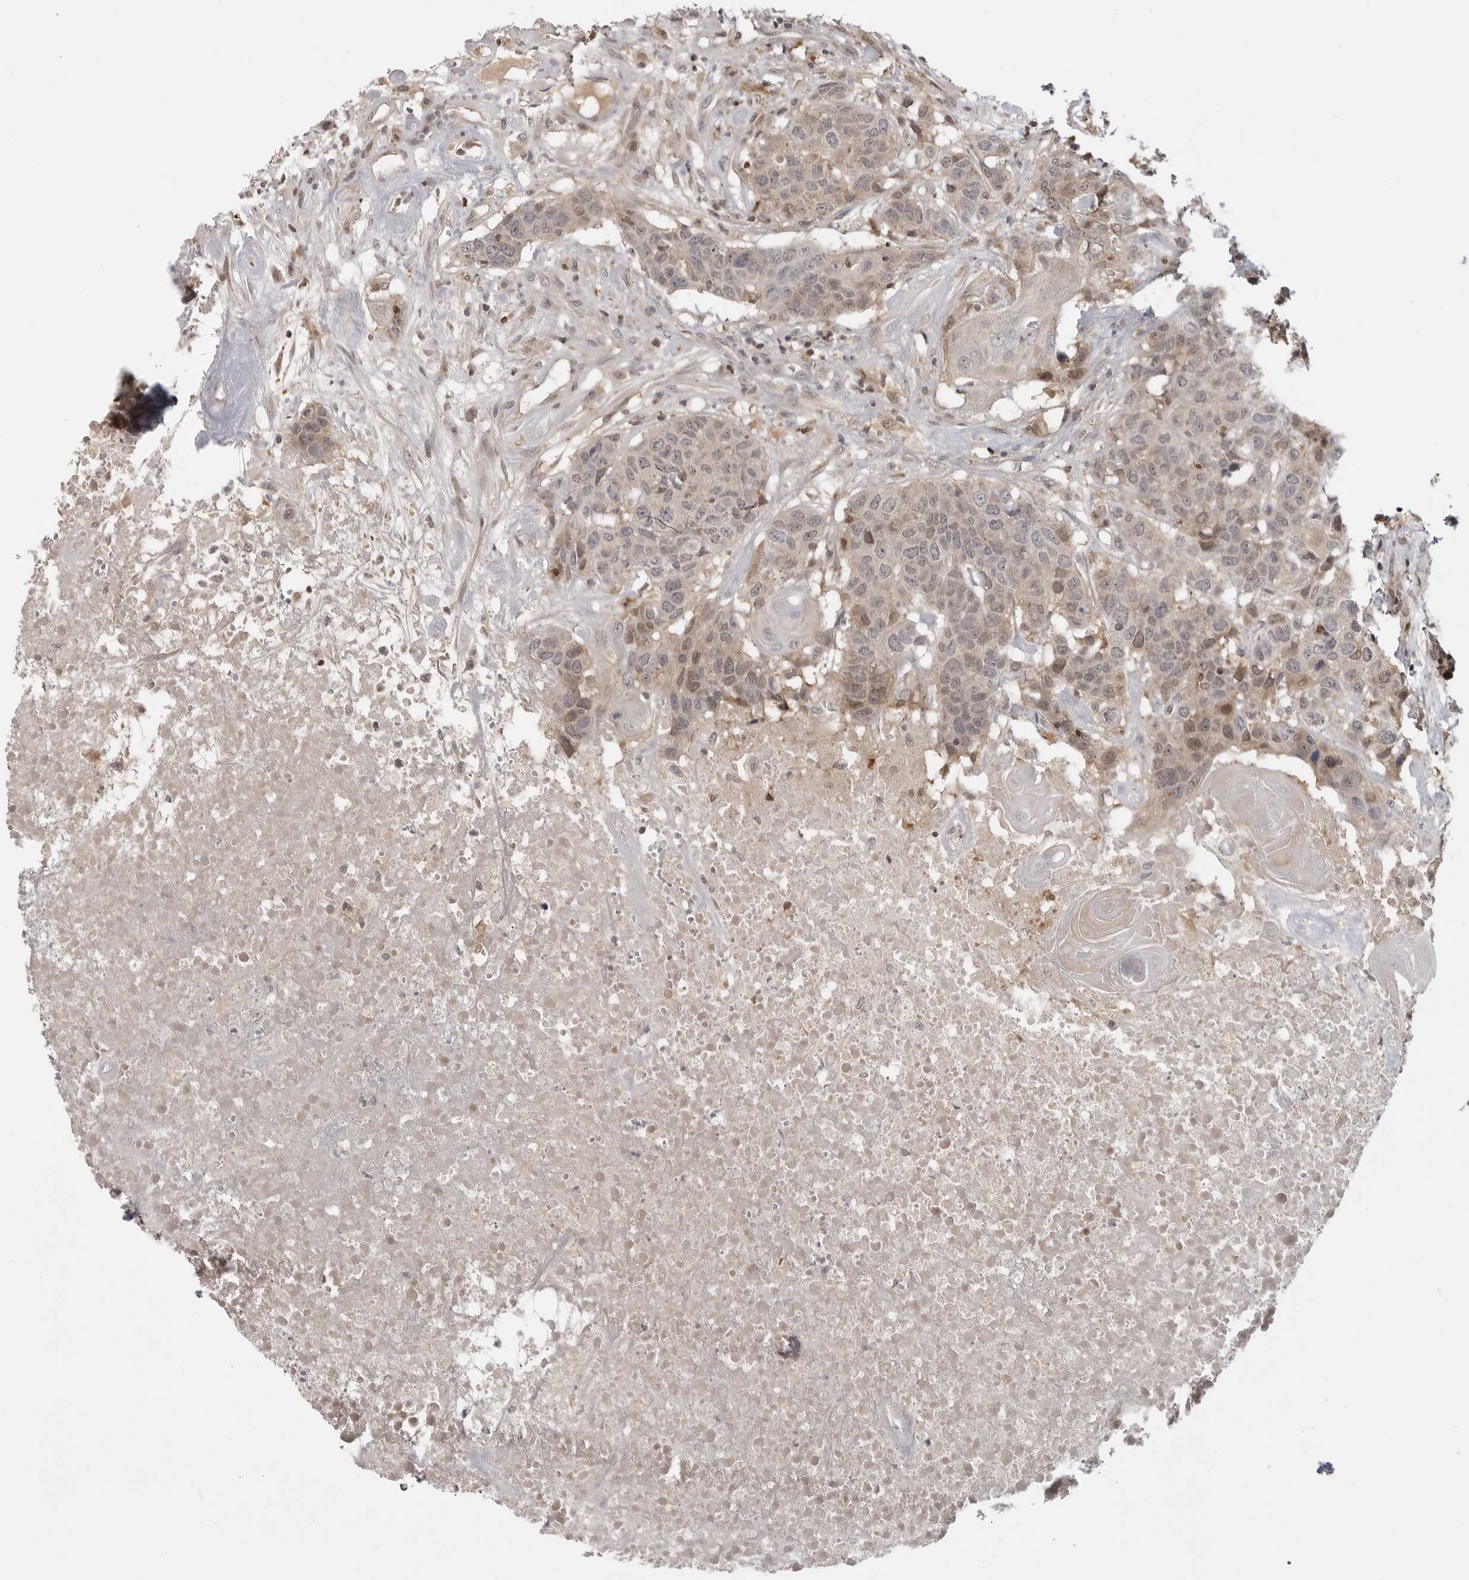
{"staining": {"intensity": "weak", "quantity": "25%-75%", "location": "nuclear"}, "tissue": "head and neck cancer", "cell_type": "Tumor cells", "image_type": "cancer", "snomed": [{"axis": "morphology", "description": "Squamous cell carcinoma, NOS"}, {"axis": "topography", "description": "Head-Neck"}], "caption": "Immunohistochemistry (IHC) of human head and neck cancer exhibits low levels of weak nuclear staining in approximately 25%-75% of tumor cells.", "gene": "CTIF", "patient": {"sex": "male", "age": 66}}